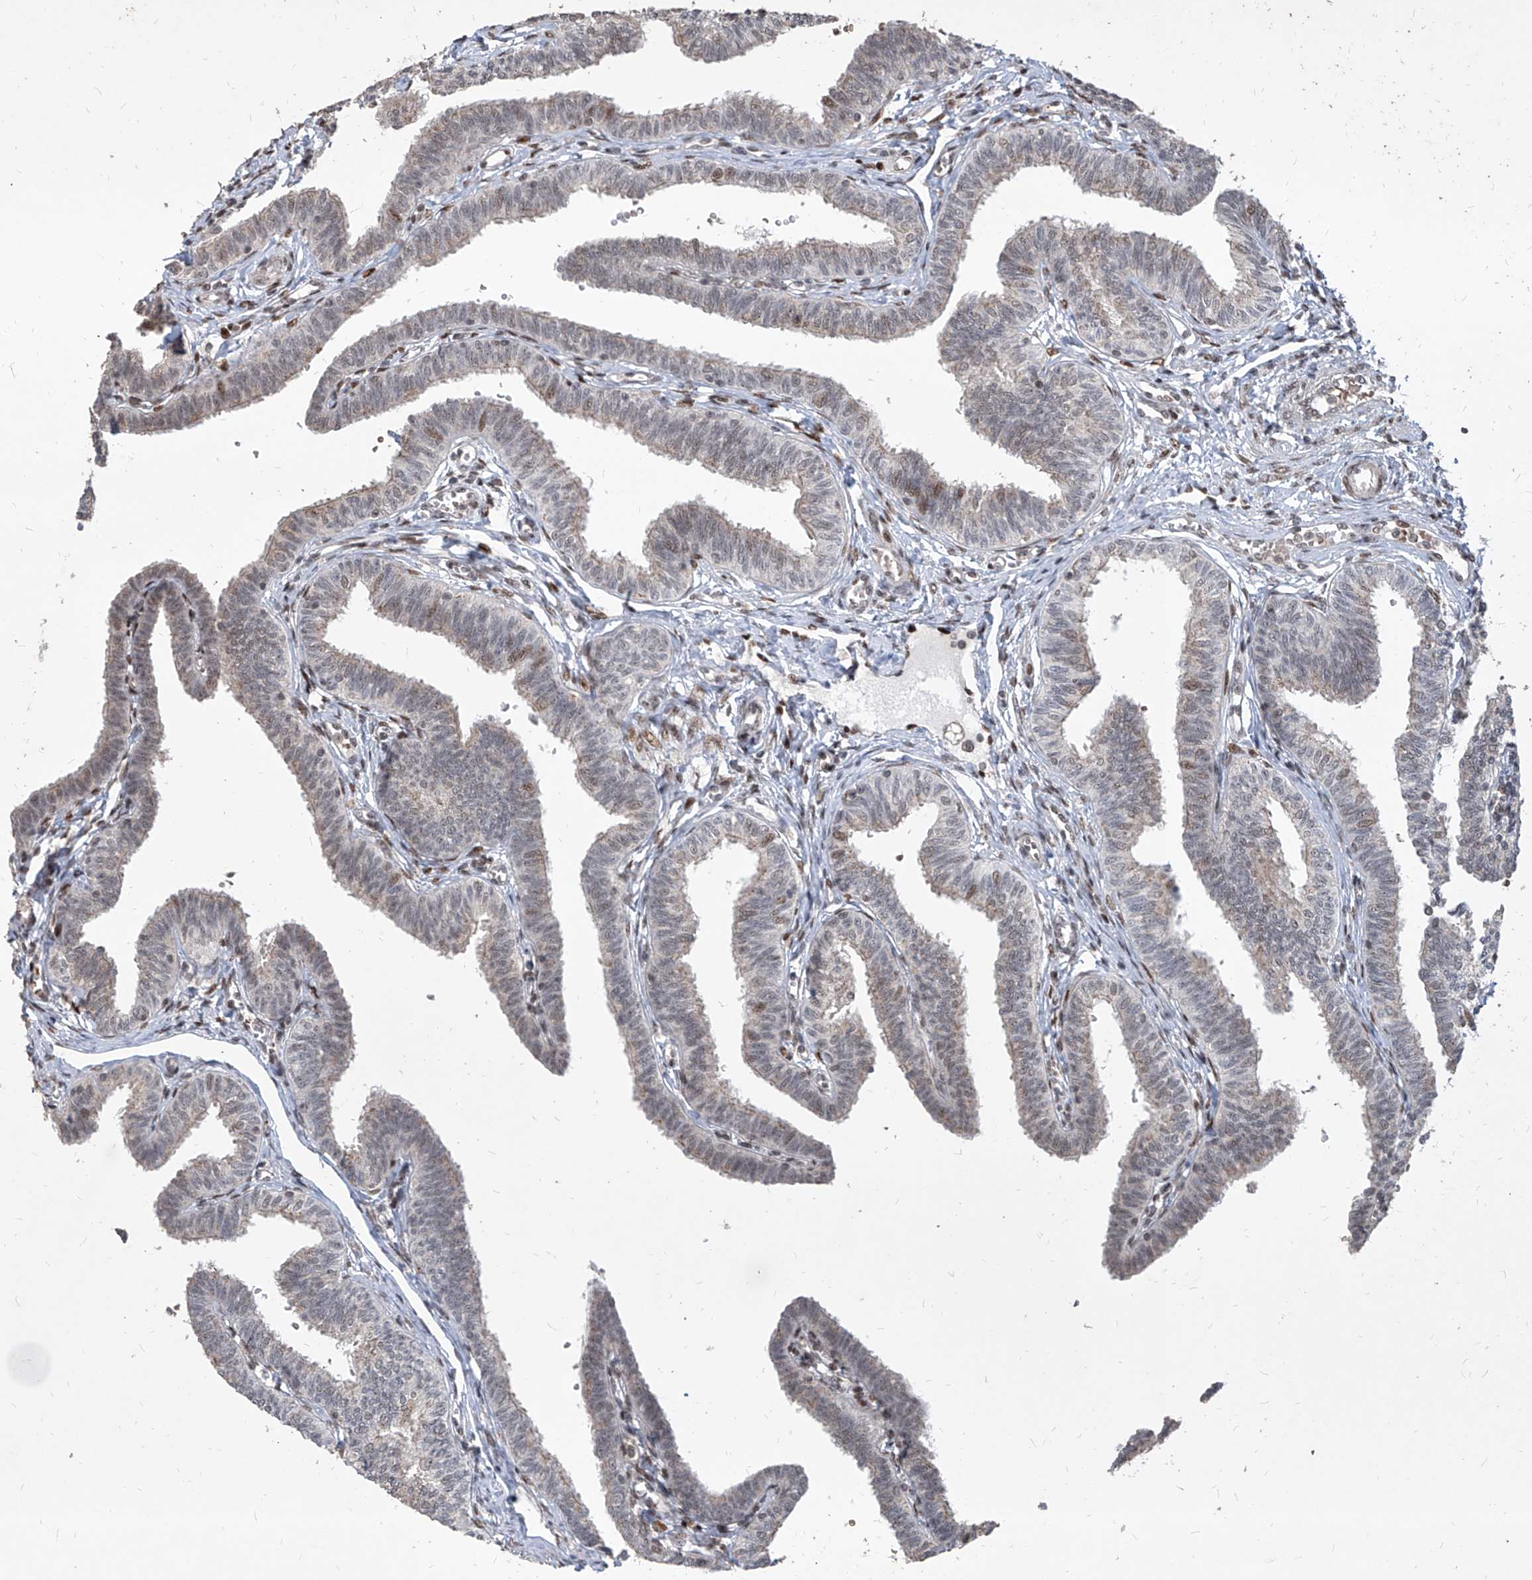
{"staining": {"intensity": "moderate", "quantity": "25%-75%", "location": "nuclear"}, "tissue": "fallopian tube", "cell_type": "Glandular cells", "image_type": "normal", "snomed": [{"axis": "morphology", "description": "Normal tissue, NOS"}, {"axis": "topography", "description": "Fallopian tube"}, {"axis": "topography", "description": "Ovary"}], "caption": "Immunohistochemistry image of benign fallopian tube: human fallopian tube stained using IHC demonstrates medium levels of moderate protein expression localized specifically in the nuclear of glandular cells, appearing as a nuclear brown color.", "gene": "IRF2", "patient": {"sex": "female", "age": 23}}